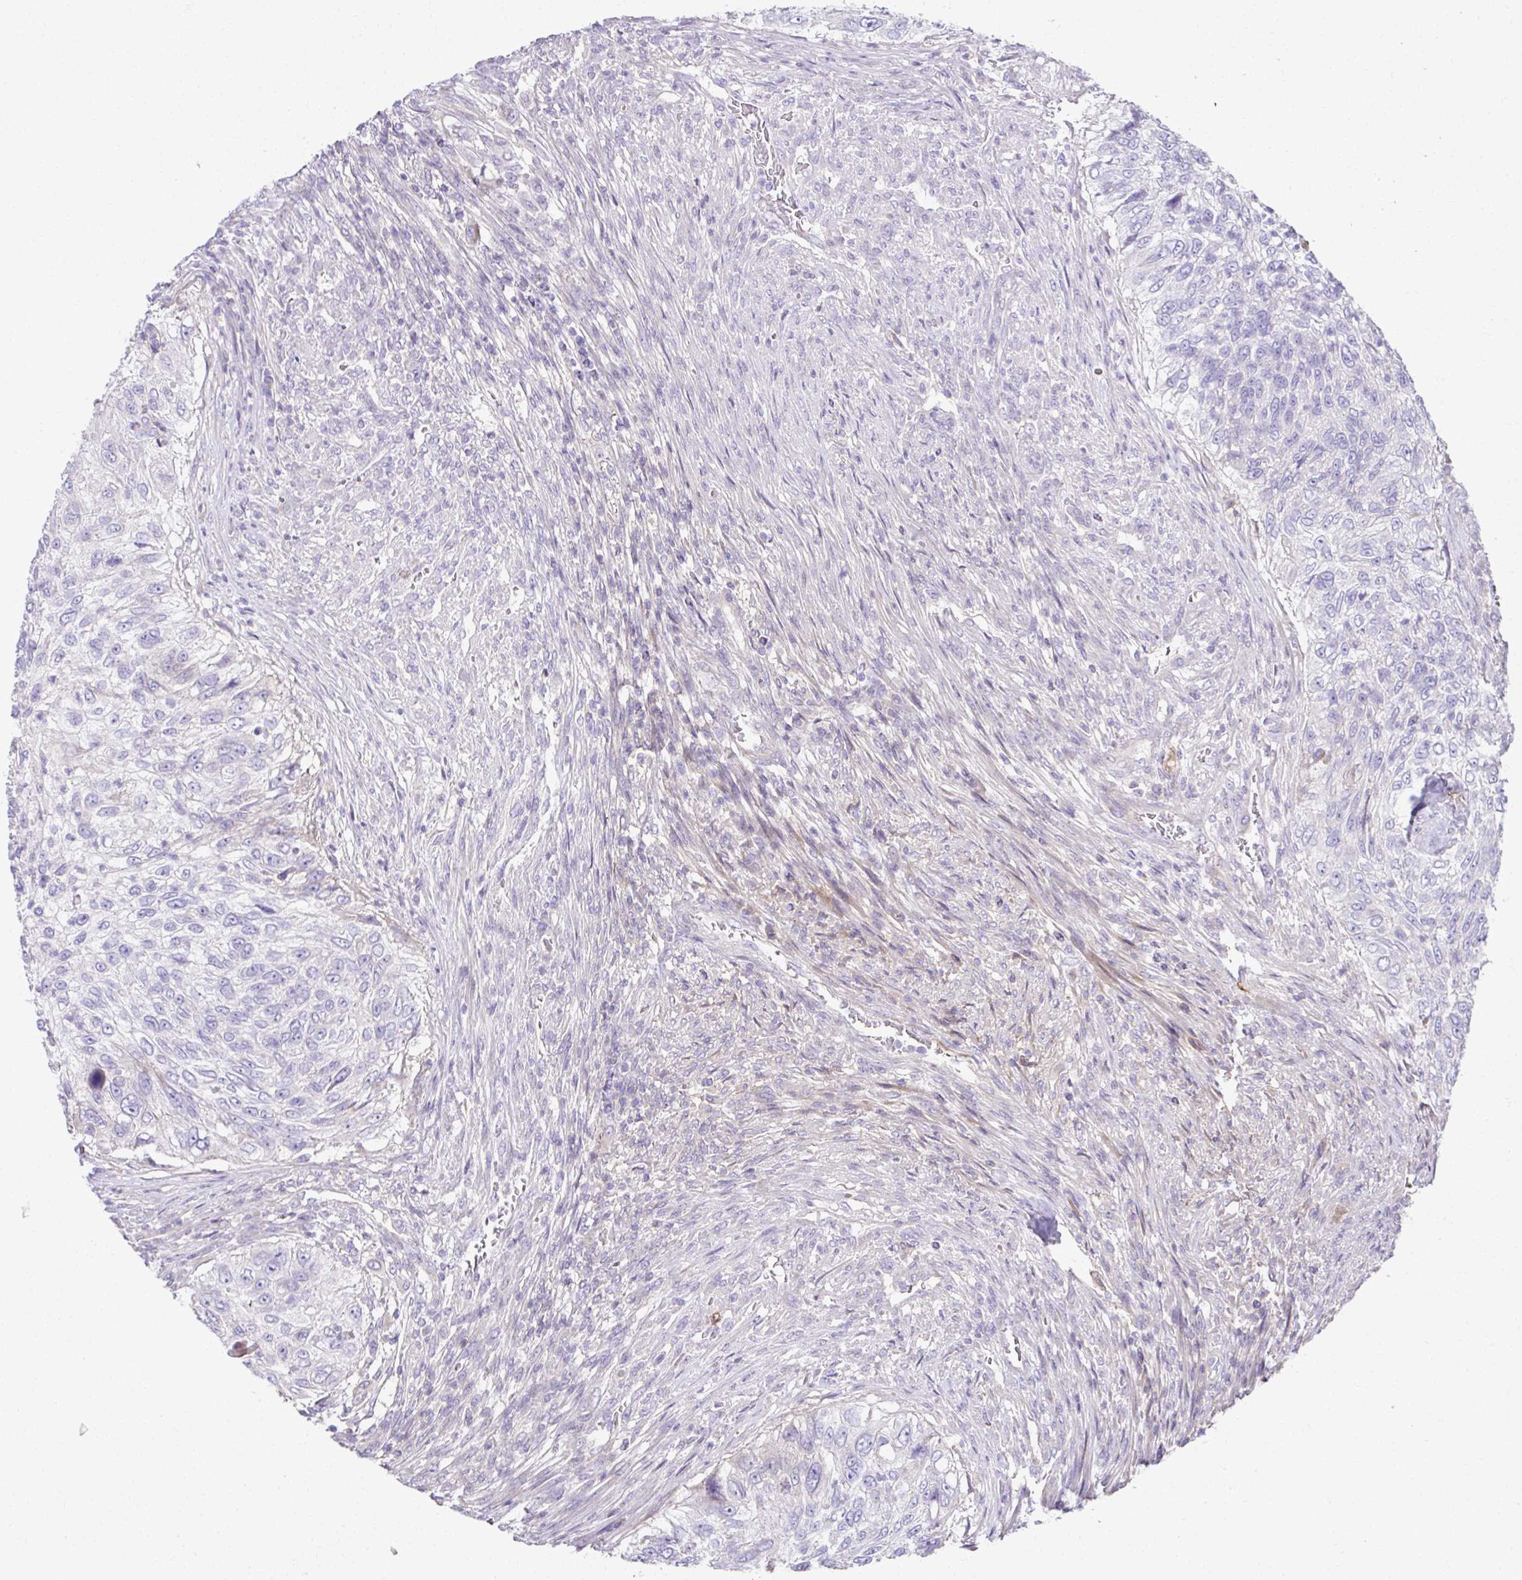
{"staining": {"intensity": "negative", "quantity": "none", "location": "none"}, "tissue": "urothelial cancer", "cell_type": "Tumor cells", "image_type": "cancer", "snomed": [{"axis": "morphology", "description": "Urothelial carcinoma, High grade"}, {"axis": "topography", "description": "Urinary bladder"}], "caption": "Immunohistochemistry (IHC) micrograph of human high-grade urothelial carcinoma stained for a protein (brown), which demonstrates no staining in tumor cells.", "gene": "CCDC85C", "patient": {"sex": "female", "age": 60}}